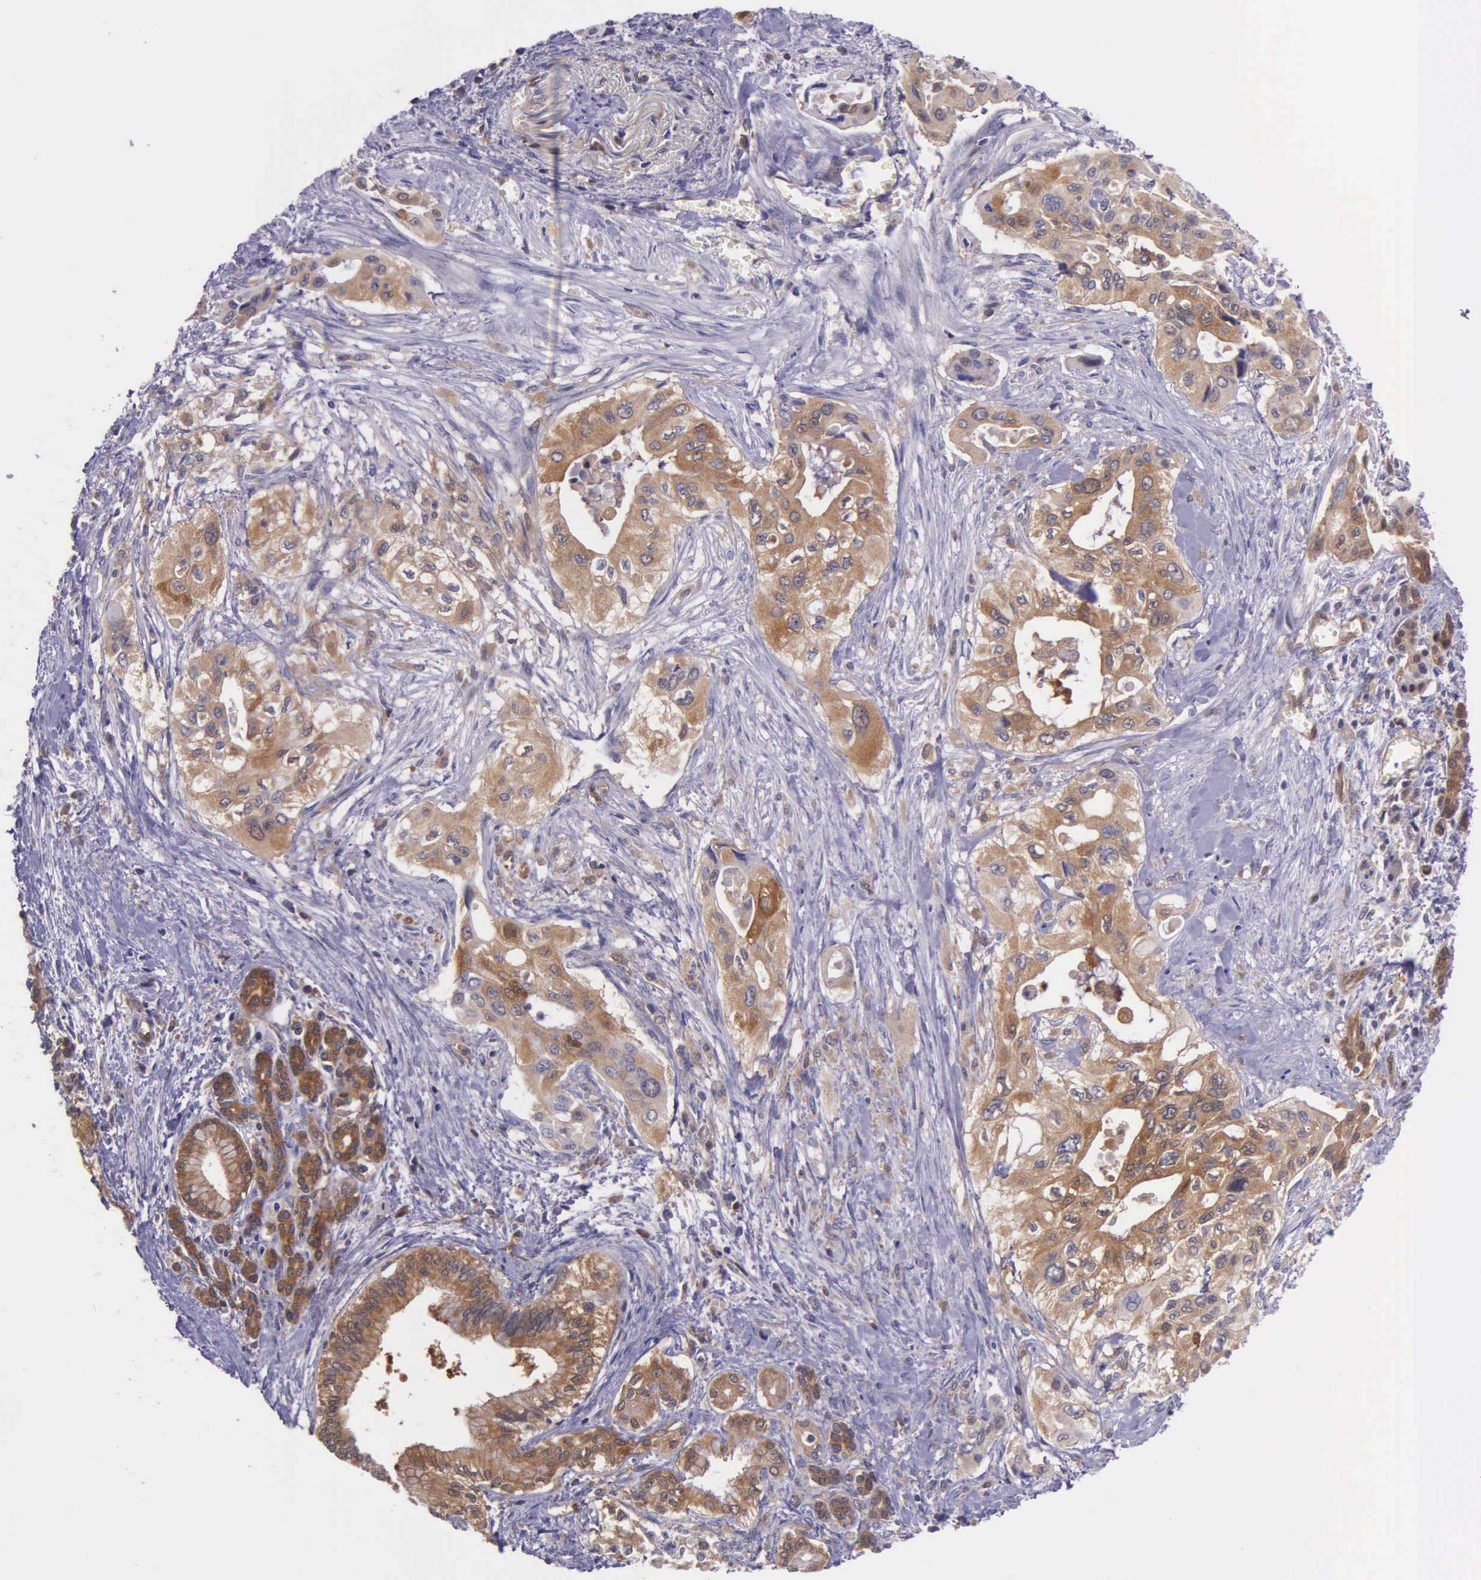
{"staining": {"intensity": "moderate", "quantity": ">75%", "location": "cytoplasmic/membranous"}, "tissue": "pancreatic cancer", "cell_type": "Tumor cells", "image_type": "cancer", "snomed": [{"axis": "morphology", "description": "Adenocarcinoma, NOS"}, {"axis": "topography", "description": "Pancreas"}], "caption": "Brown immunohistochemical staining in pancreatic adenocarcinoma reveals moderate cytoplasmic/membranous expression in about >75% of tumor cells. The staining was performed using DAB (3,3'-diaminobenzidine) to visualize the protein expression in brown, while the nuclei were stained in blue with hematoxylin (Magnification: 20x).", "gene": "GMPR2", "patient": {"sex": "male", "age": 77}}